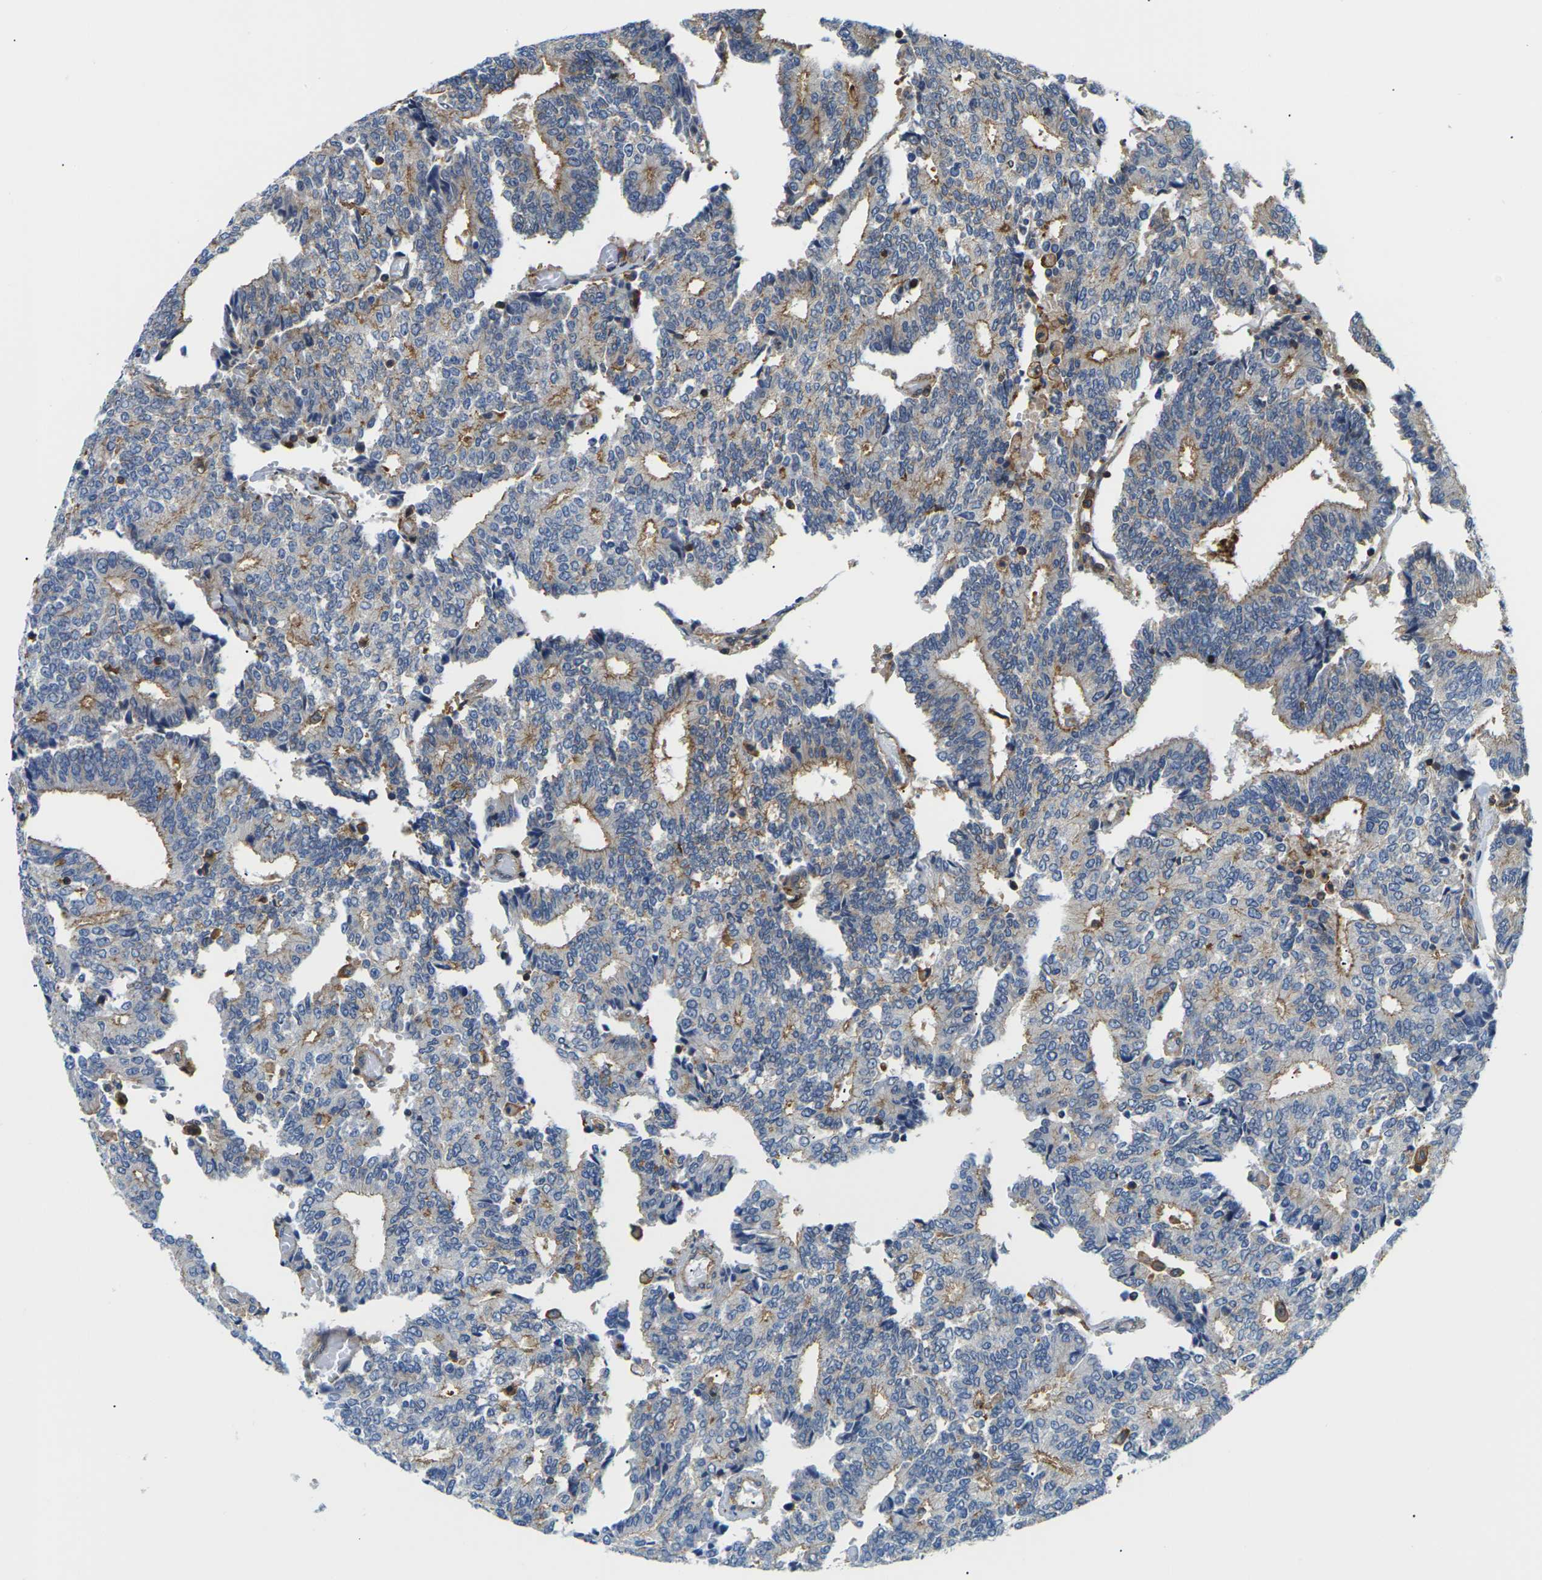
{"staining": {"intensity": "moderate", "quantity": "25%-75%", "location": "cytoplasmic/membranous"}, "tissue": "prostate cancer", "cell_type": "Tumor cells", "image_type": "cancer", "snomed": [{"axis": "morphology", "description": "Adenocarcinoma, High grade"}, {"axis": "topography", "description": "Prostate"}], "caption": "IHC image of human prostate high-grade adenocarcinoma stained for a protein (brown), which reveals medium levels of moderate cytoplasmic/membranous expression in approximately 25%-75% of tumor cells.", "gene": "IQGAP1", "patient": {"sex": "male", "age": 55}}